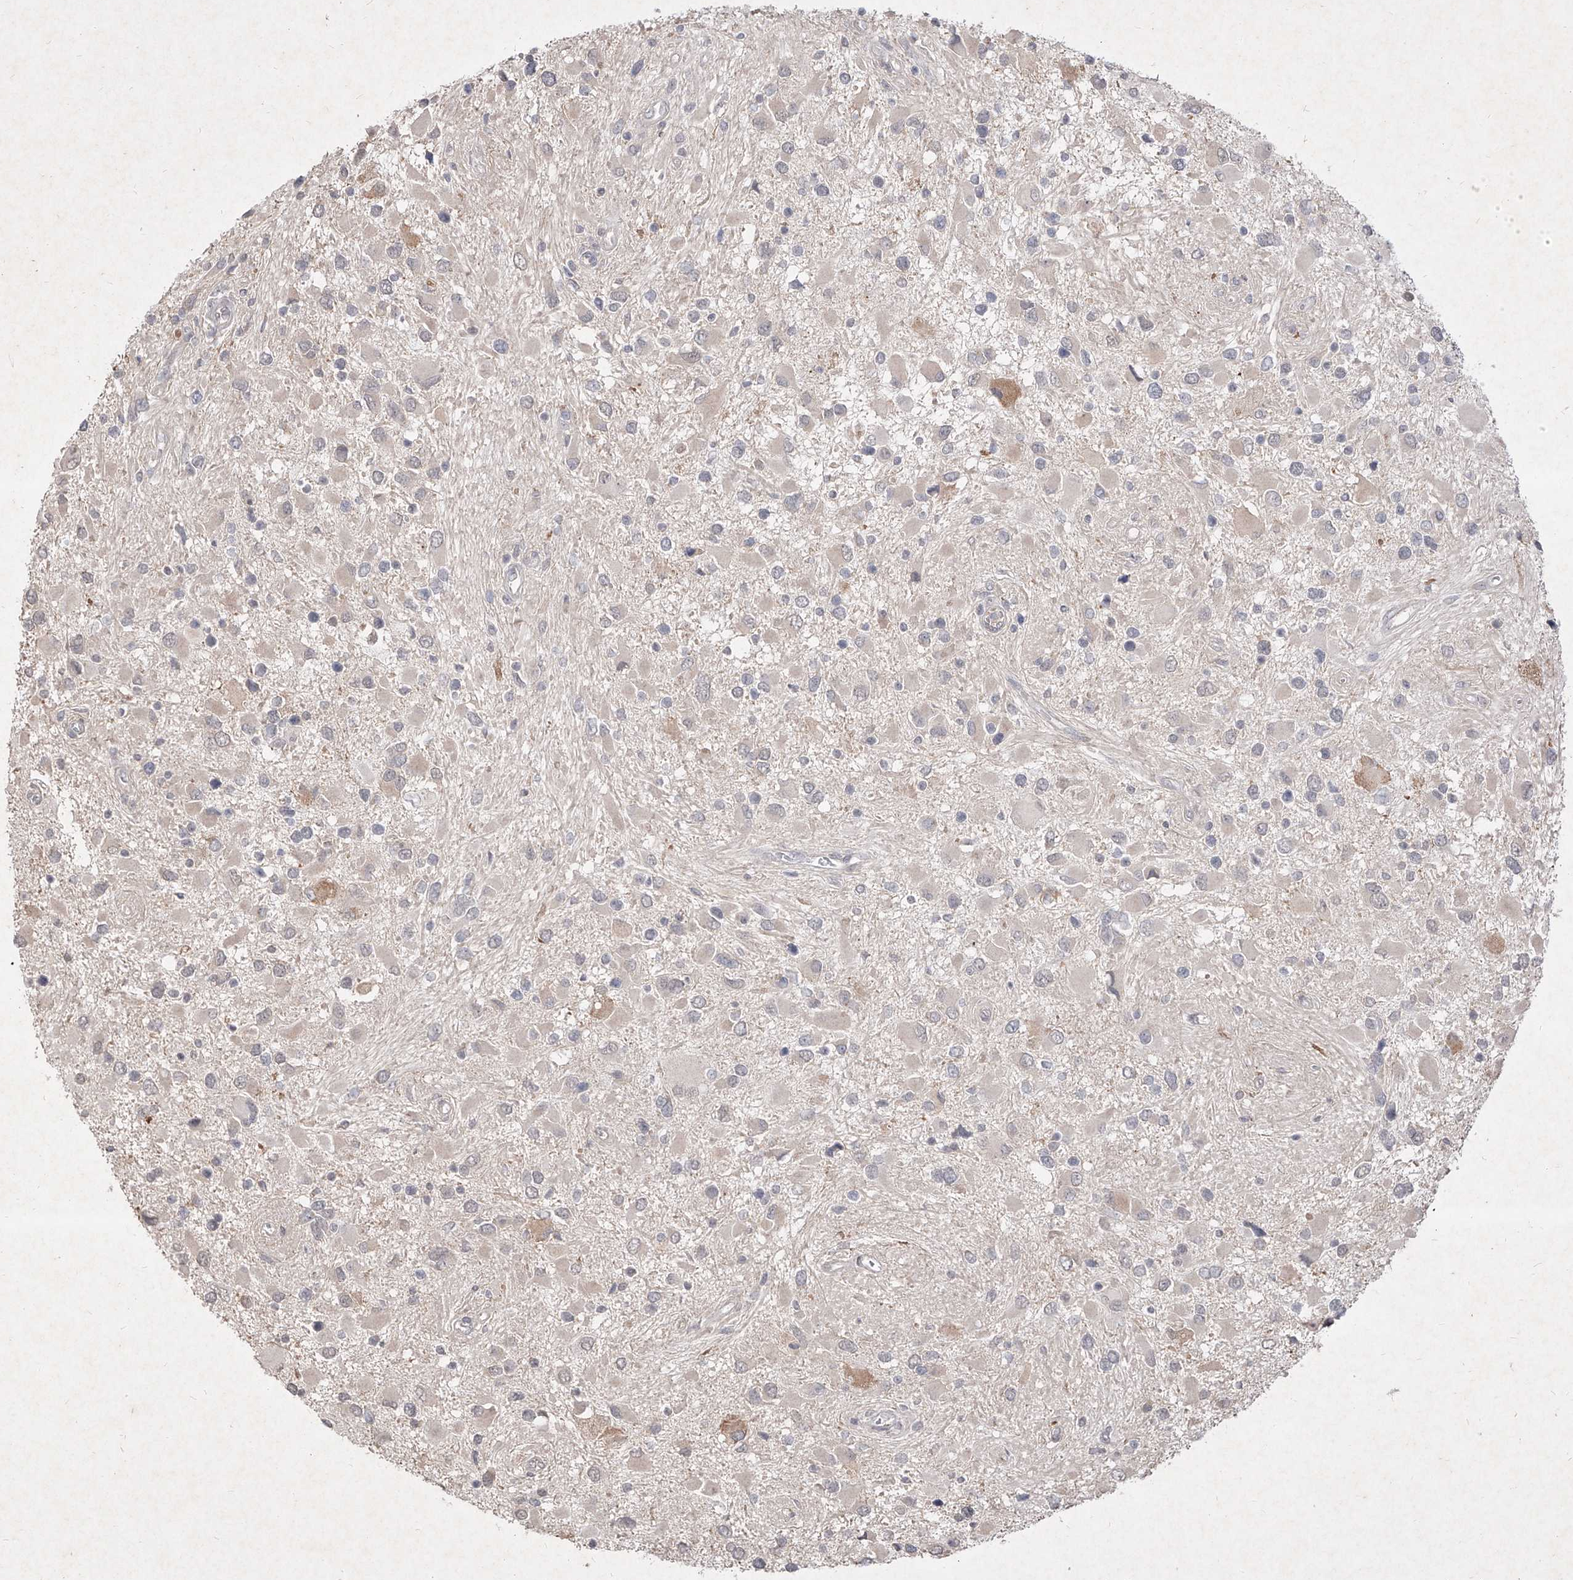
{"staining": {"intensity": "negative", "quantity": "none", "location": "none"}, "tissue": "glioma", "cell_type": "Tumor cells", "image_type": "cancer", "snomed": [{"axis": "morphology", "description": "Glioma, malignant, High grade"}, {"axis": "topography", "description": "Brain"}], "caption": "IHC of glioma shows no expression in tumor cells.", "gene": "C4A", "patient": {"sex": "male", "age": 53}}